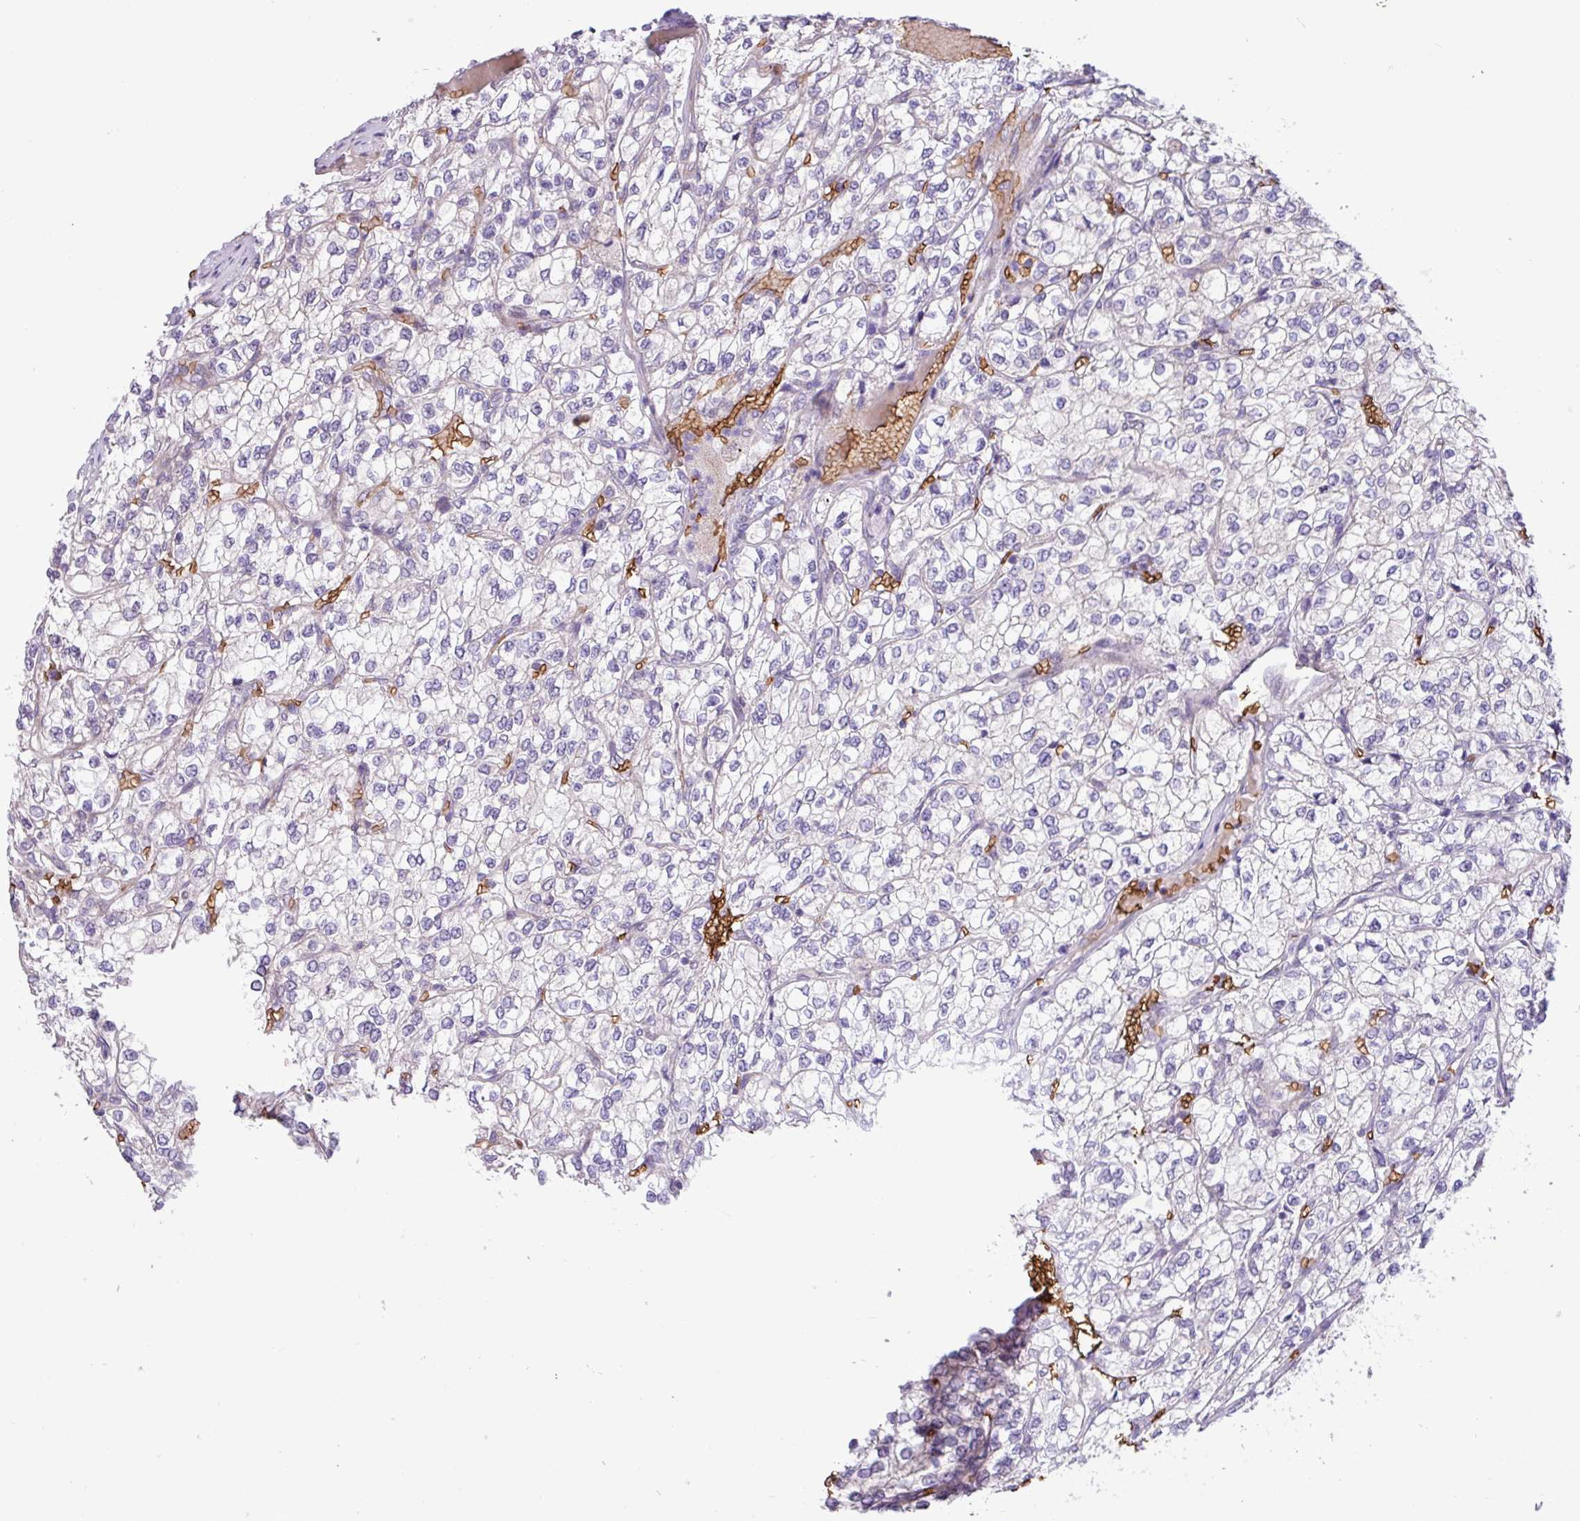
{"staining": {"intensity": "negative", "quantity": "none", "location": "none"}, "tissue": "renal cancer", "cell_type": "Tumor cells", "image_type": "cancer", "snomed": [{"axis": "morphology", "description": "Adenocarcinoma, NOS"}, {"axis": "topography", "description": "Kidney"}], "caption": "DAB immunohistochemical staining of human renal cancer (adenocarcinoma) reveals no significant staining in tumor cells.", "gene": "RAD21L1", "patient": {"sex": "male", "age": 80}}